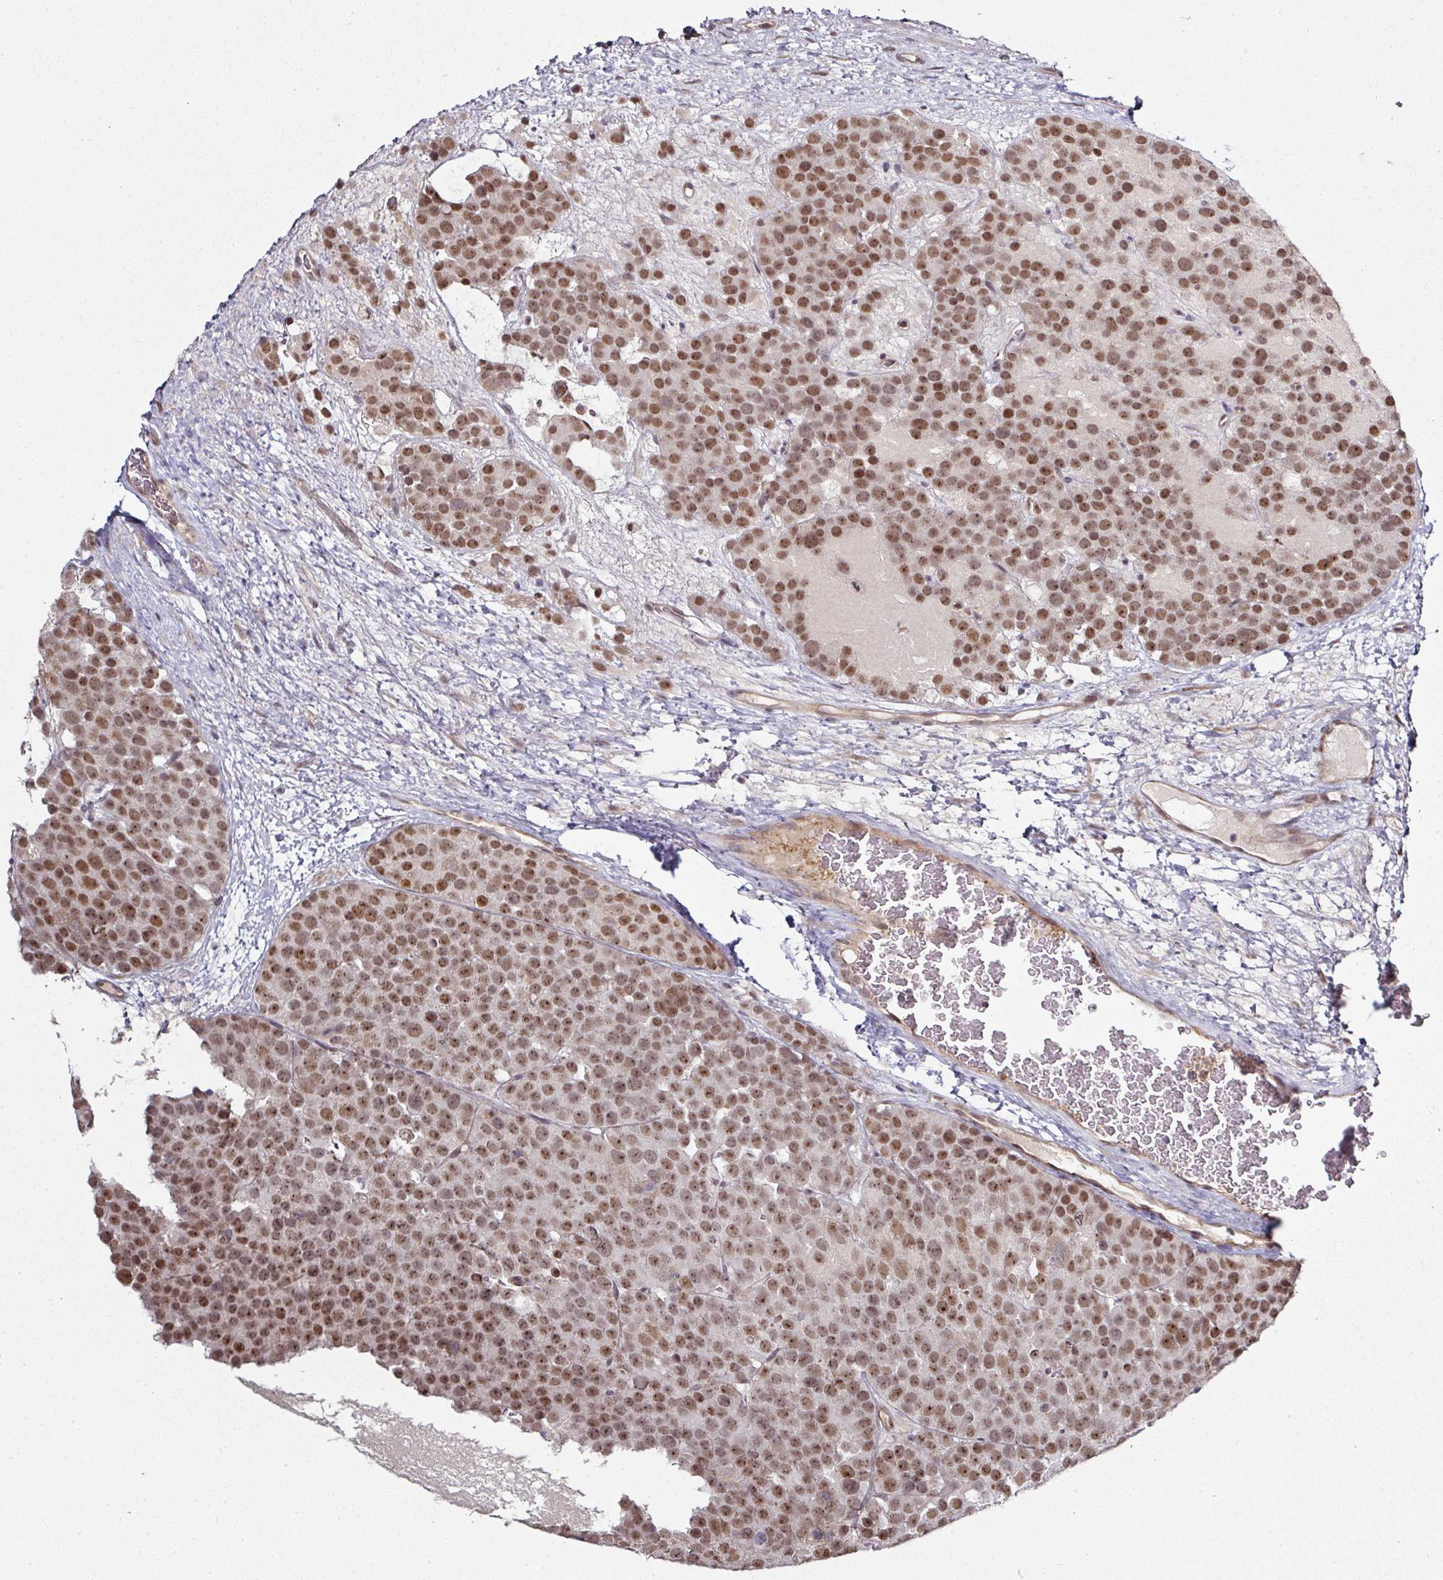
{"staining": {"intensity": "moderate", "quantity": ">75%", "location": "nuclear"}, "tissue": "testis cancer", "cell_type": "Tumor cells", "image_type": "cancer", "snomed": [{"axis": "morphology", "description": "Seminoma, NOS"}, {"axis": "topography", "description": "Testis"}], "caption": "IHC micrograph of human seminoma (testis) stained for a protein (brown), which exhibits medium levels of moderate nuclear staining in approximately >75% of tumor cells.", "gene": "GTF2H3", "patient": {"sex": "male", "age": 71}}